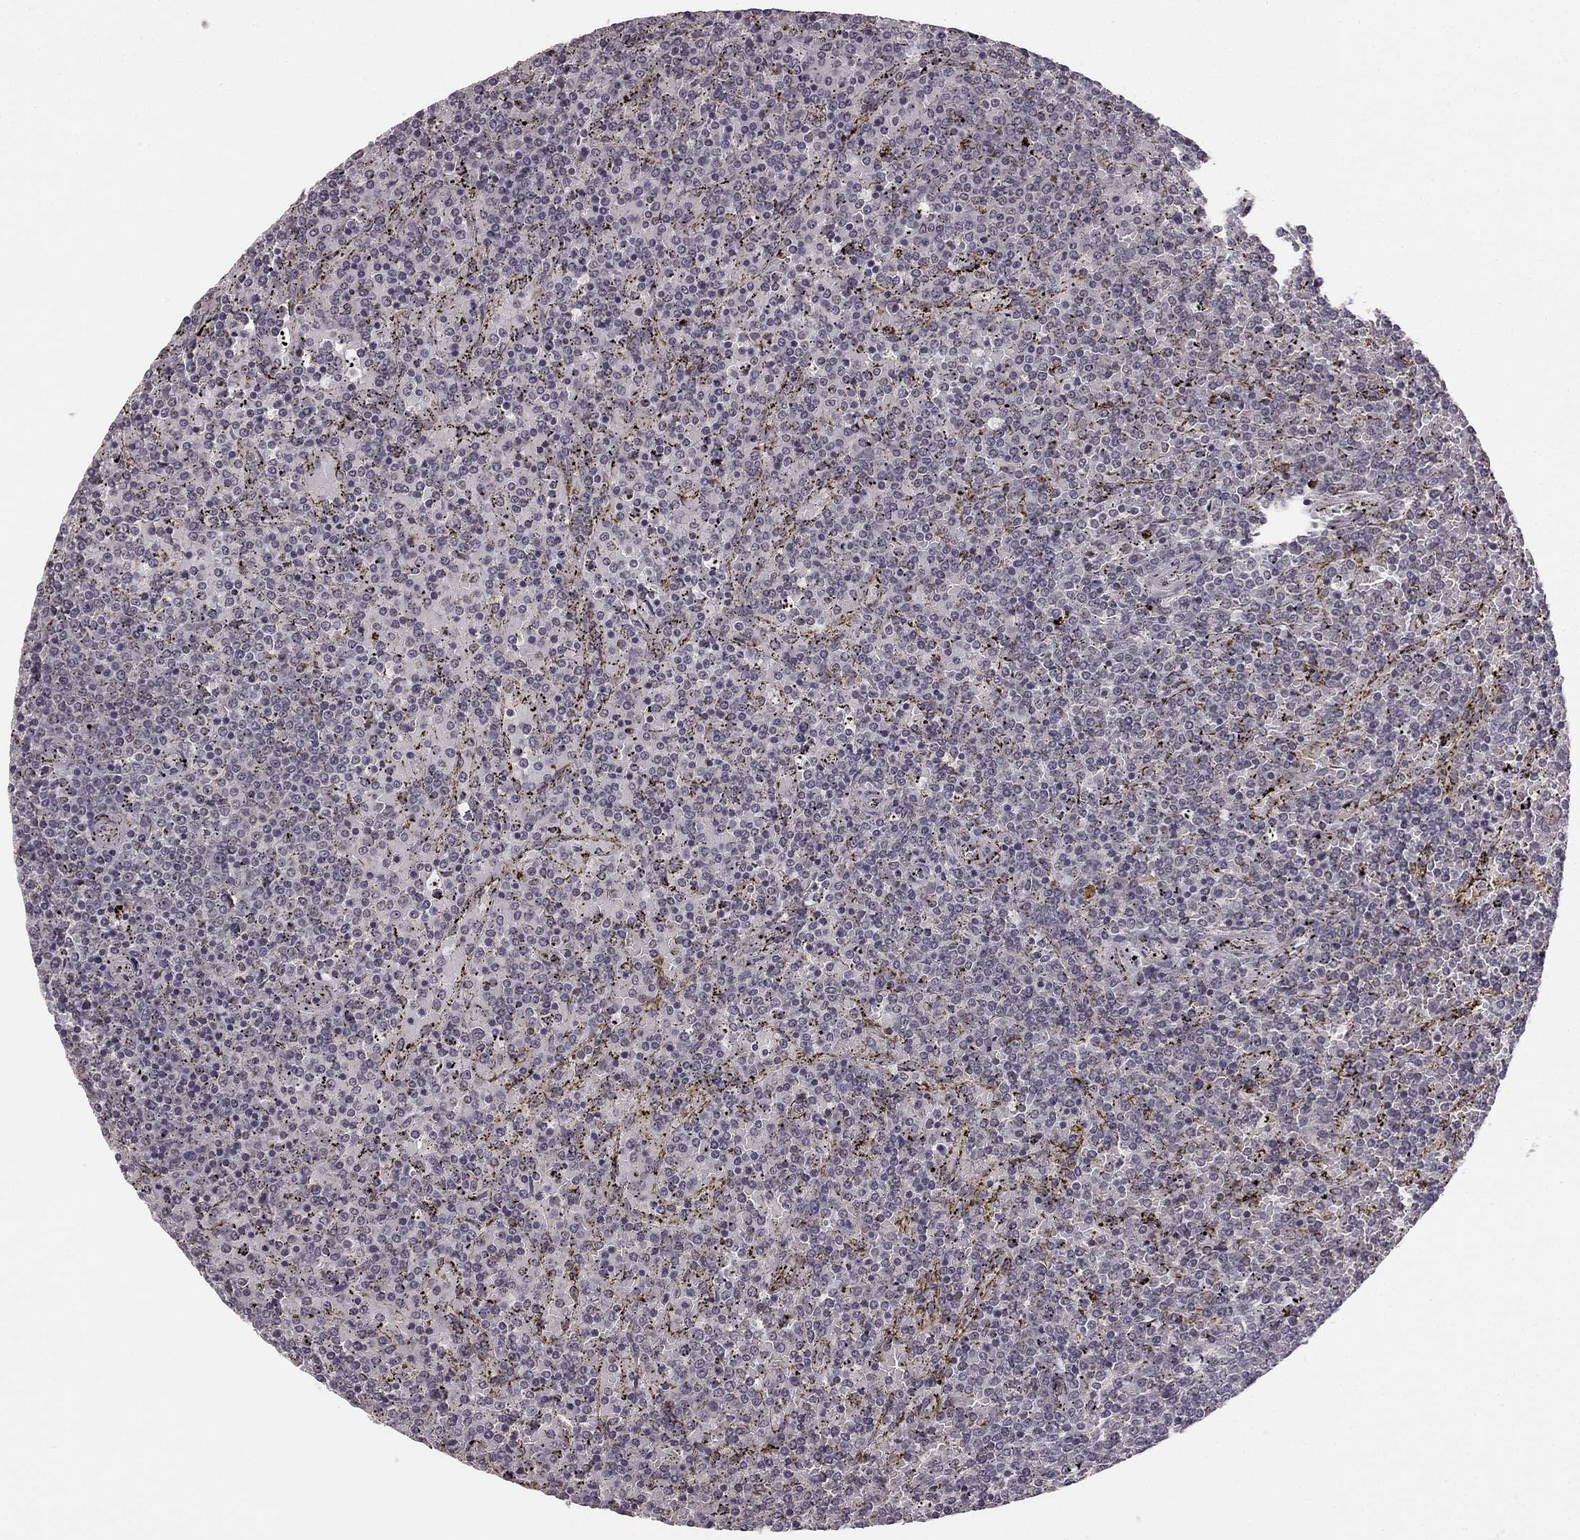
{"staining": {"intensity": "negative", "quantity": "none", "location": "none"}, "tissue": "lymphoma", "cell_type": "Tumor cells", "image_type": "cancer", "snomed": [{"axis": "morphology", "description": "Malignant lymphoma, non-Hodgkin's type, Low grade"}, {"axis": "topography", "description": "Spleen"}], "caption": "DAB (3,3'-diaminobenzidine) immunohistochemical staining of human malignant lymphoma, non-Hodgkin's type (low-grade) reveals no significant positivity in tumor cells. (Brightfield microscopy of DAB IHC at high magnification).", "gene": "HCN4", "patient": {"sex": "female", "age": 77}}